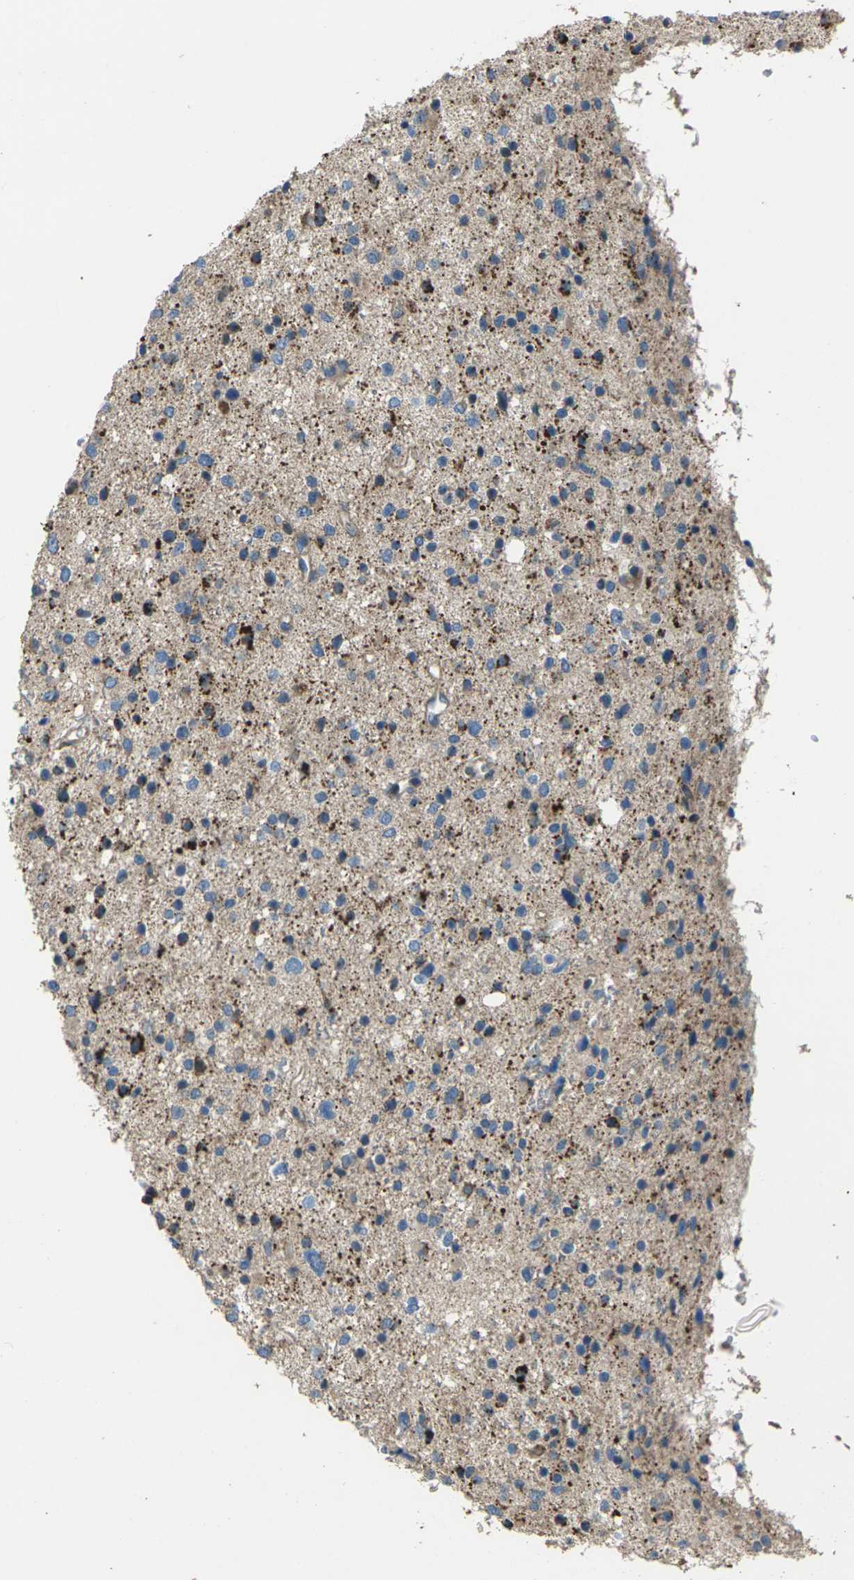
{"staining": {"intensity": "weak", "quantity": ">75%", "location": "cytoplasmic/membranous"}, "tissue": "glioma", "cell_type": "Tumor cells", "image_type": "cancer", "snomed": [{"axis": "morphology", "description": "Glioma, malignant, Low grade"}, {"axis": "topography", "description": "Brain"}], "caption": "Malignant low-grade glioma stained for a protein (brown) exhibits weak cytoplasmic/membranous positive expression in about >75% of tumor cells.", "gene": "EDNRA", "patient": {"sex": "female", "age": 37}}